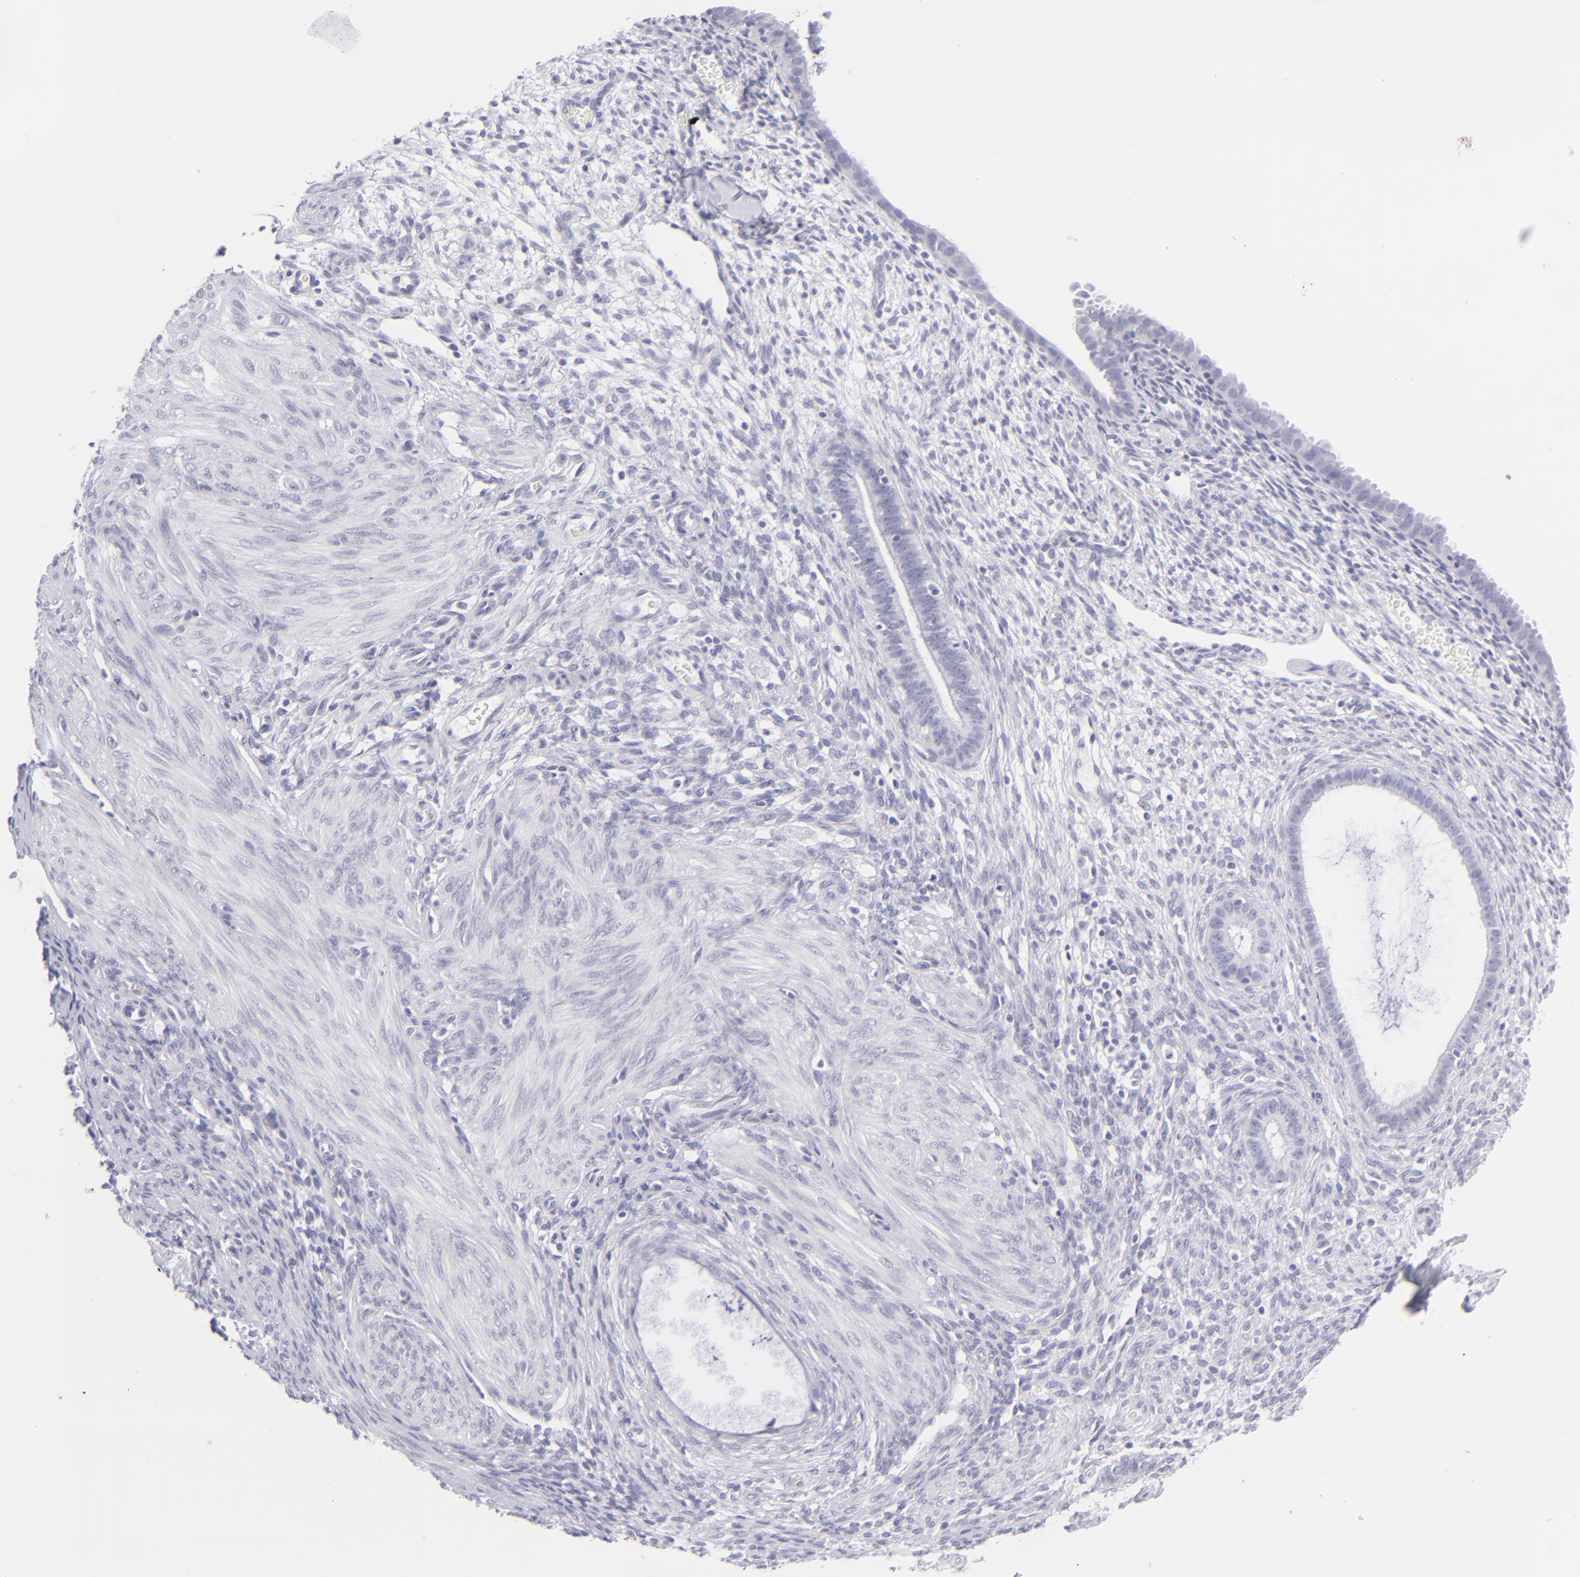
{"staining": {"intensity": "negative", "quantity": "none", "location": "none"}, "tissue": "endometrium", "cell_type": "Cells in endometrial stroma", "image_type": "normal", "snomed": [{"axis": "morphology", "description": "Normal tissue, NOS"}, {"axis": "topography", "description": "Endometrium"}], "caption": "High magnification brightfield microscopy of normal endometrium stained with DAB (brown) and counterstained with hematoxylin (blue): cells in endometrial stroma show no significant expression.", "gene": "FCER2", "patient": {"sex": "female", "age": 72}}